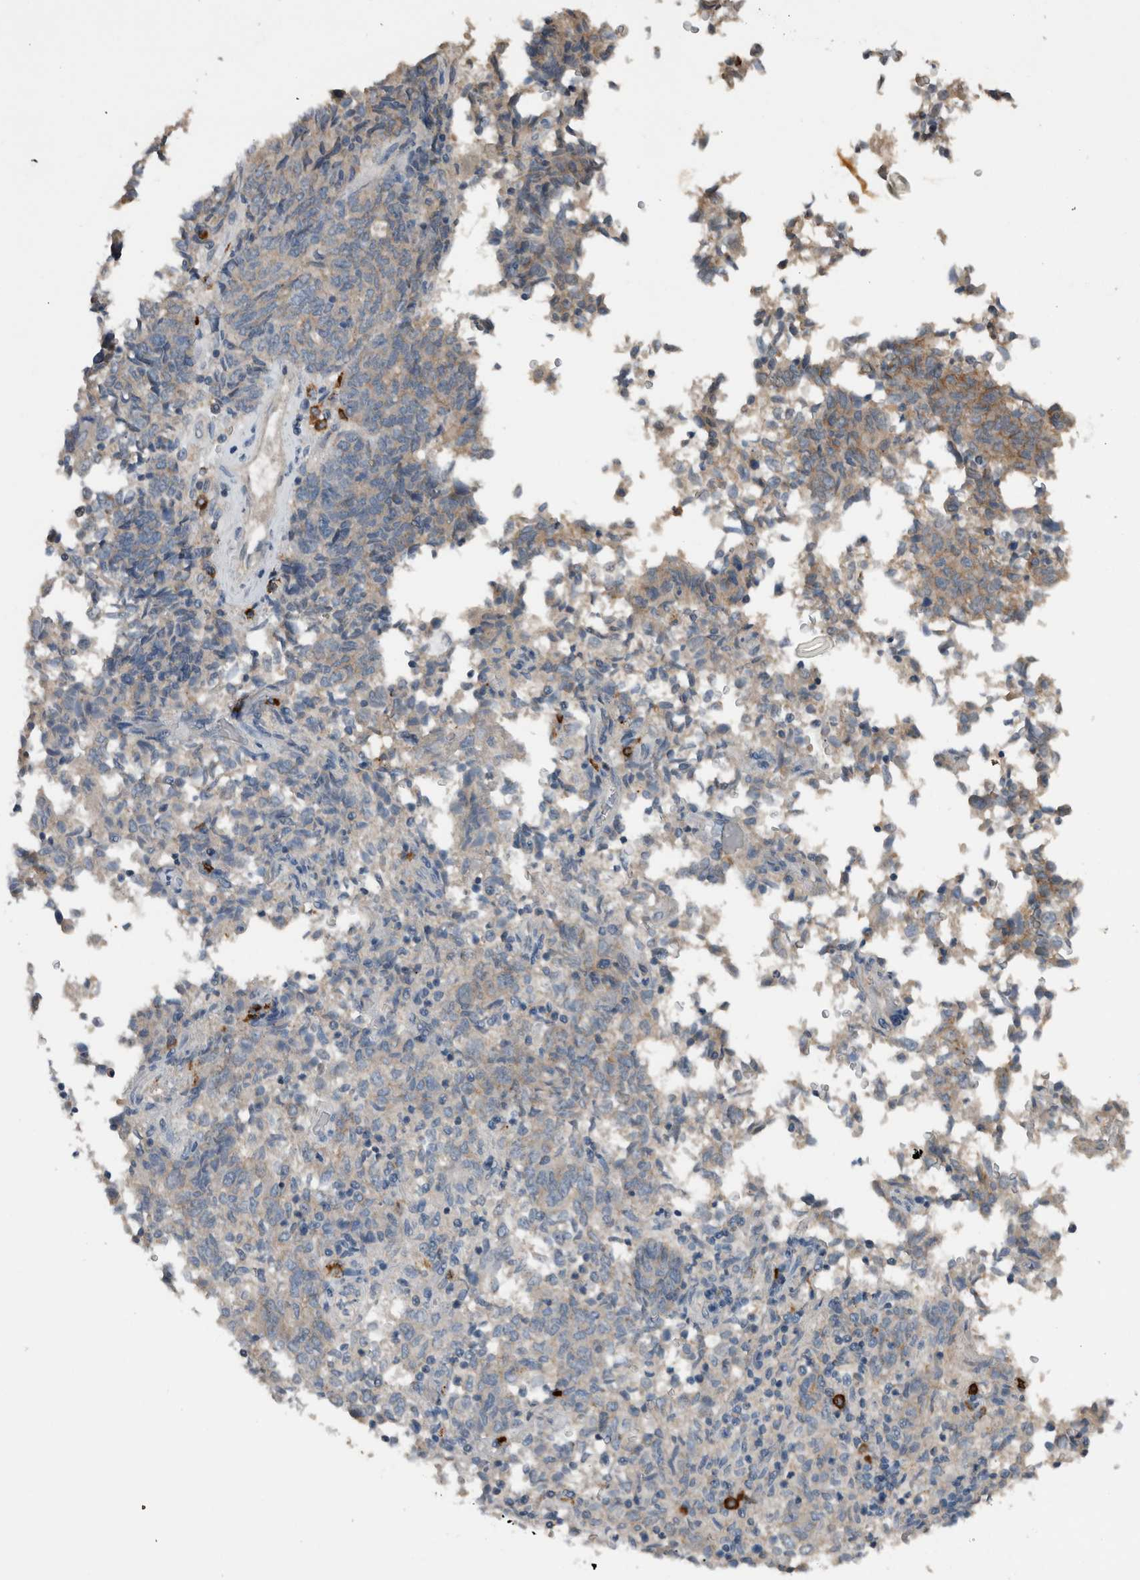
{"staining": {"intensity": "negative", "quantity": "none", "location": "none"}, "tissue": "endometrial cancer", "cell_type": "Tumor cells", "image_type": "cancer", "snomed": [{"axis": "morphology", "description": "Adenocarcinoma, NOS"}, {"axis": "topography", "description": "Endometrium"}], "caption": "Immunohistochemistry of endometrial cancer exhibits no expression in tumor cells.", "gene": "CRNN", "patient": {"sex": "female", "age": 80}}